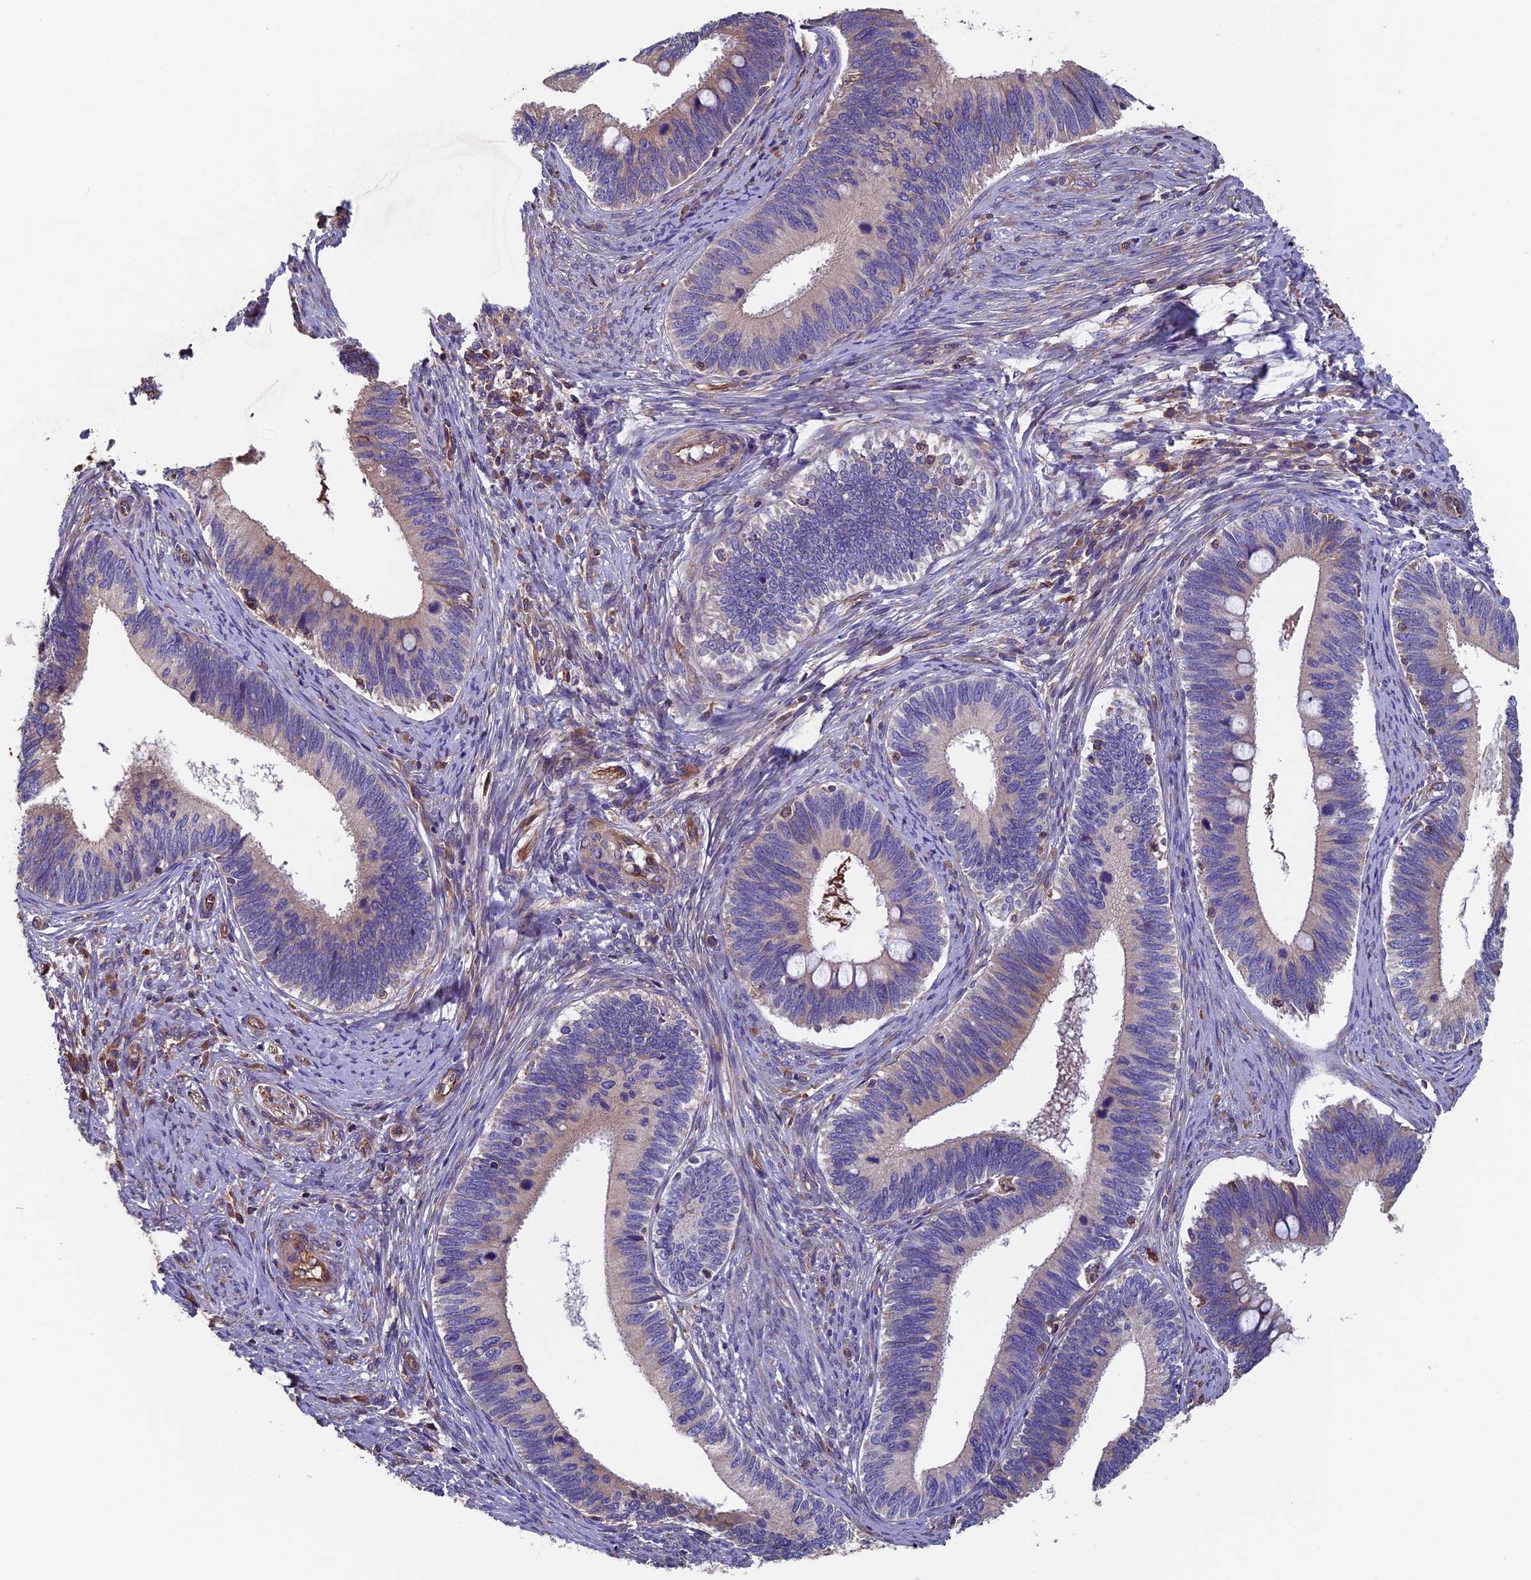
{"staining": {"intensity": "weak", "quantity": "<25%", "location": "cytoplasmic/membranous"}, "tissue": "cervical cancer", "cell_type": "Tumor cells", "image_type": "cancer", "snomed": [{"axis": "morphology", "description": "Adenocarcinoma, NOS"}, {"axis": "topography", "description": "Cervix"}], "caption": "An IHC image of cervical cancer (adenocarcinoma) is shown. There is no staining in tumor cells of cervical cancer (adenocarcinoma).", "gene": "CCDC153", "patient": {"sex": "female", "age": 42}}